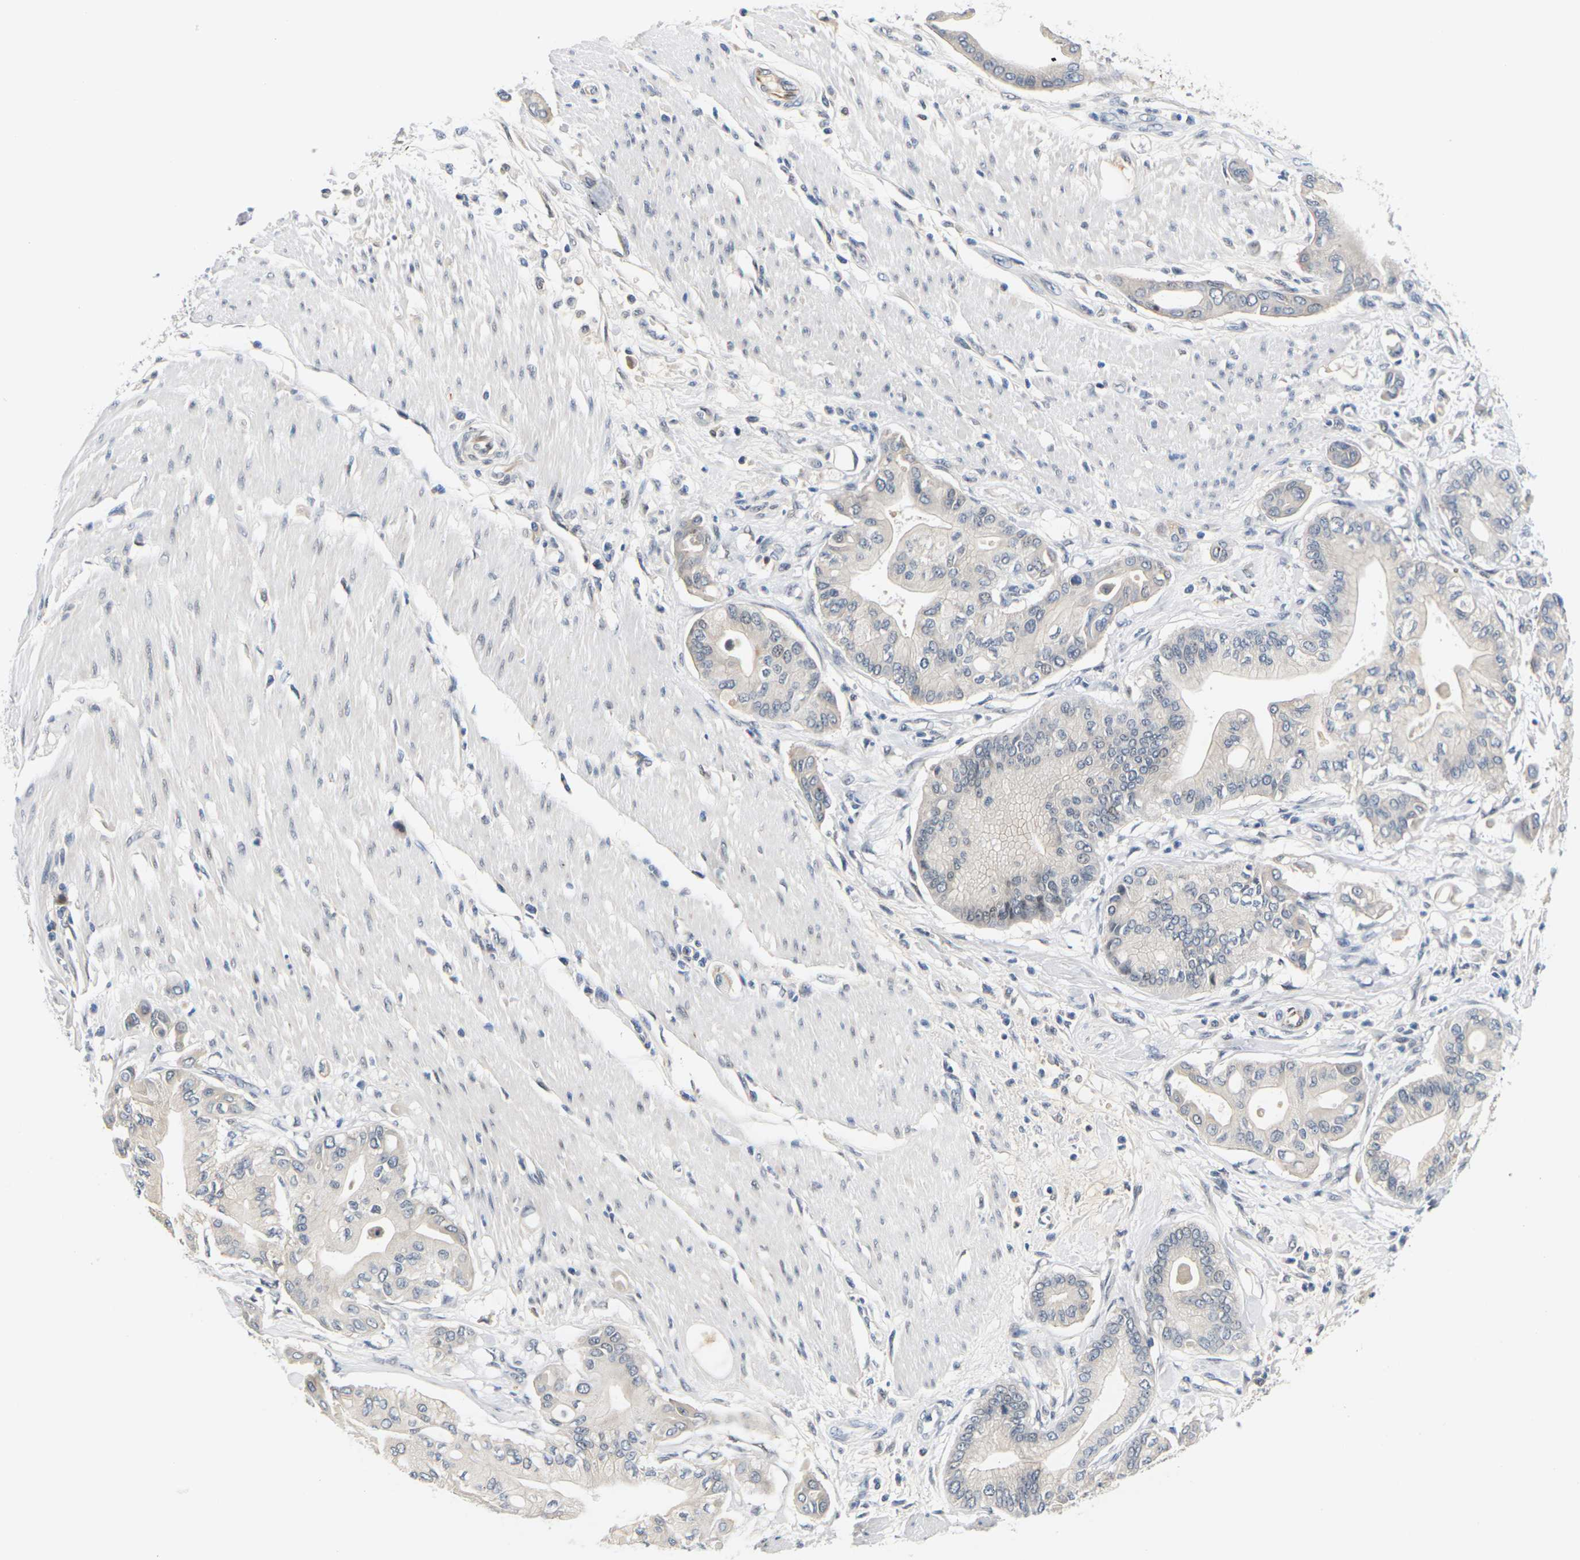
{"staining": {"intensity": "weak", "quantity": "<25%", "location": "cytoplasmic/membranous"}, "tissue": "pancreatic cancer", "cell_type": "Tumor cells", "image_type": "cancer", "snomed": [{"axis": "morphology", "description": "Adenocarcinoma, NOS"}, {"axis": "morphology", "description": "Adenocarcinoma, metastatic, NOS"}, {"axis": "topography", "description": "Lymph node"}, {"axis": "topography", "description": "Pancreas"}, {"axis": "topography", "description": "Duodenum"}], "caption": "IHC of human metastatic adenocarcinoma (pancreatic) shows no staining in tumor cells.", "gene": "PKP2", "patient": {"sex": "female", "age": 64}}